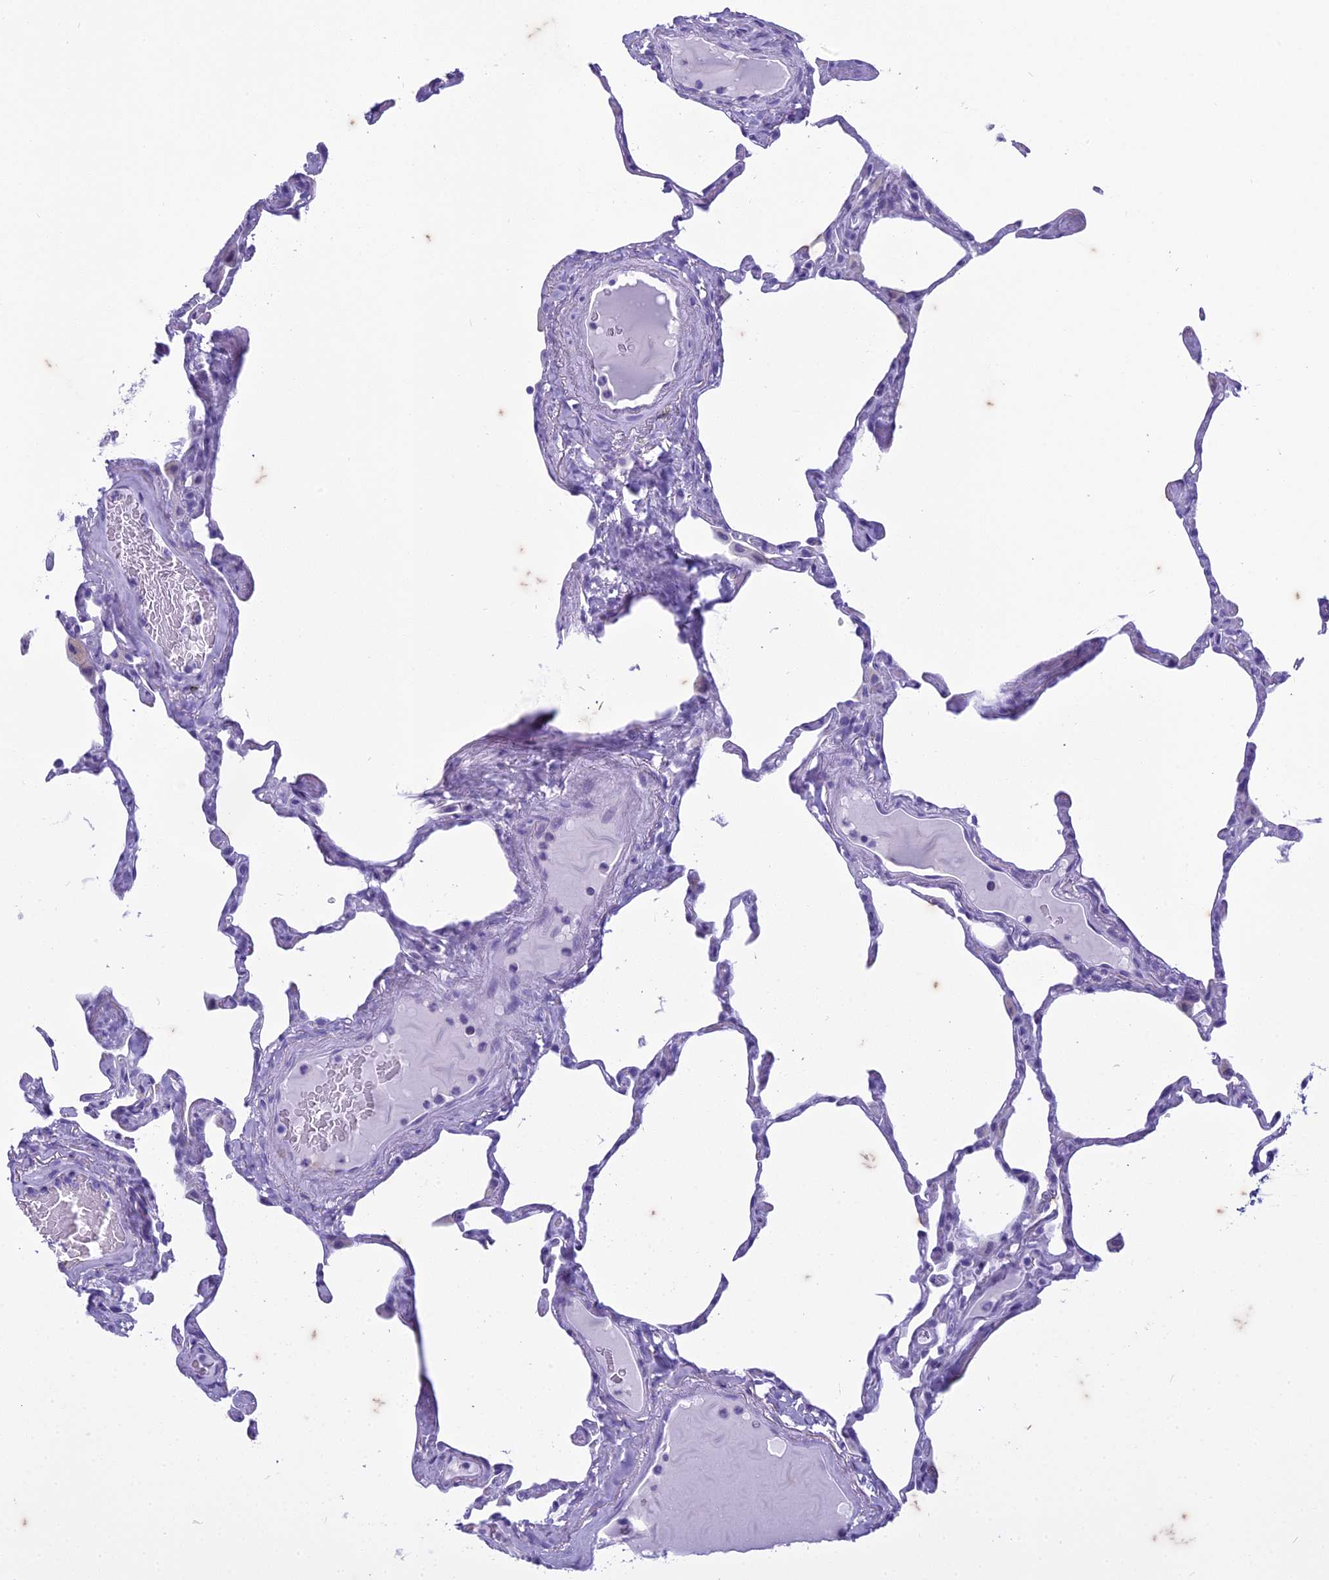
{"staining": {"intensity": "negative", "quantity": "none", "location": "none"}, "tissue": "lung", "cell_type": "Alveolar cells", "image_type": "normal", "snomed": [{"axis": "morphology", "description": "Normal tissue, NOS"}, {"axis": "topography", "description": "Lung"}], "caption": "IHC micrograph of benign lung: human lung stained with DAB displays no significant protein expression in alveolar cells.", "gene": "HMGB4", "patient": {"sex": "male", "age": 65}}